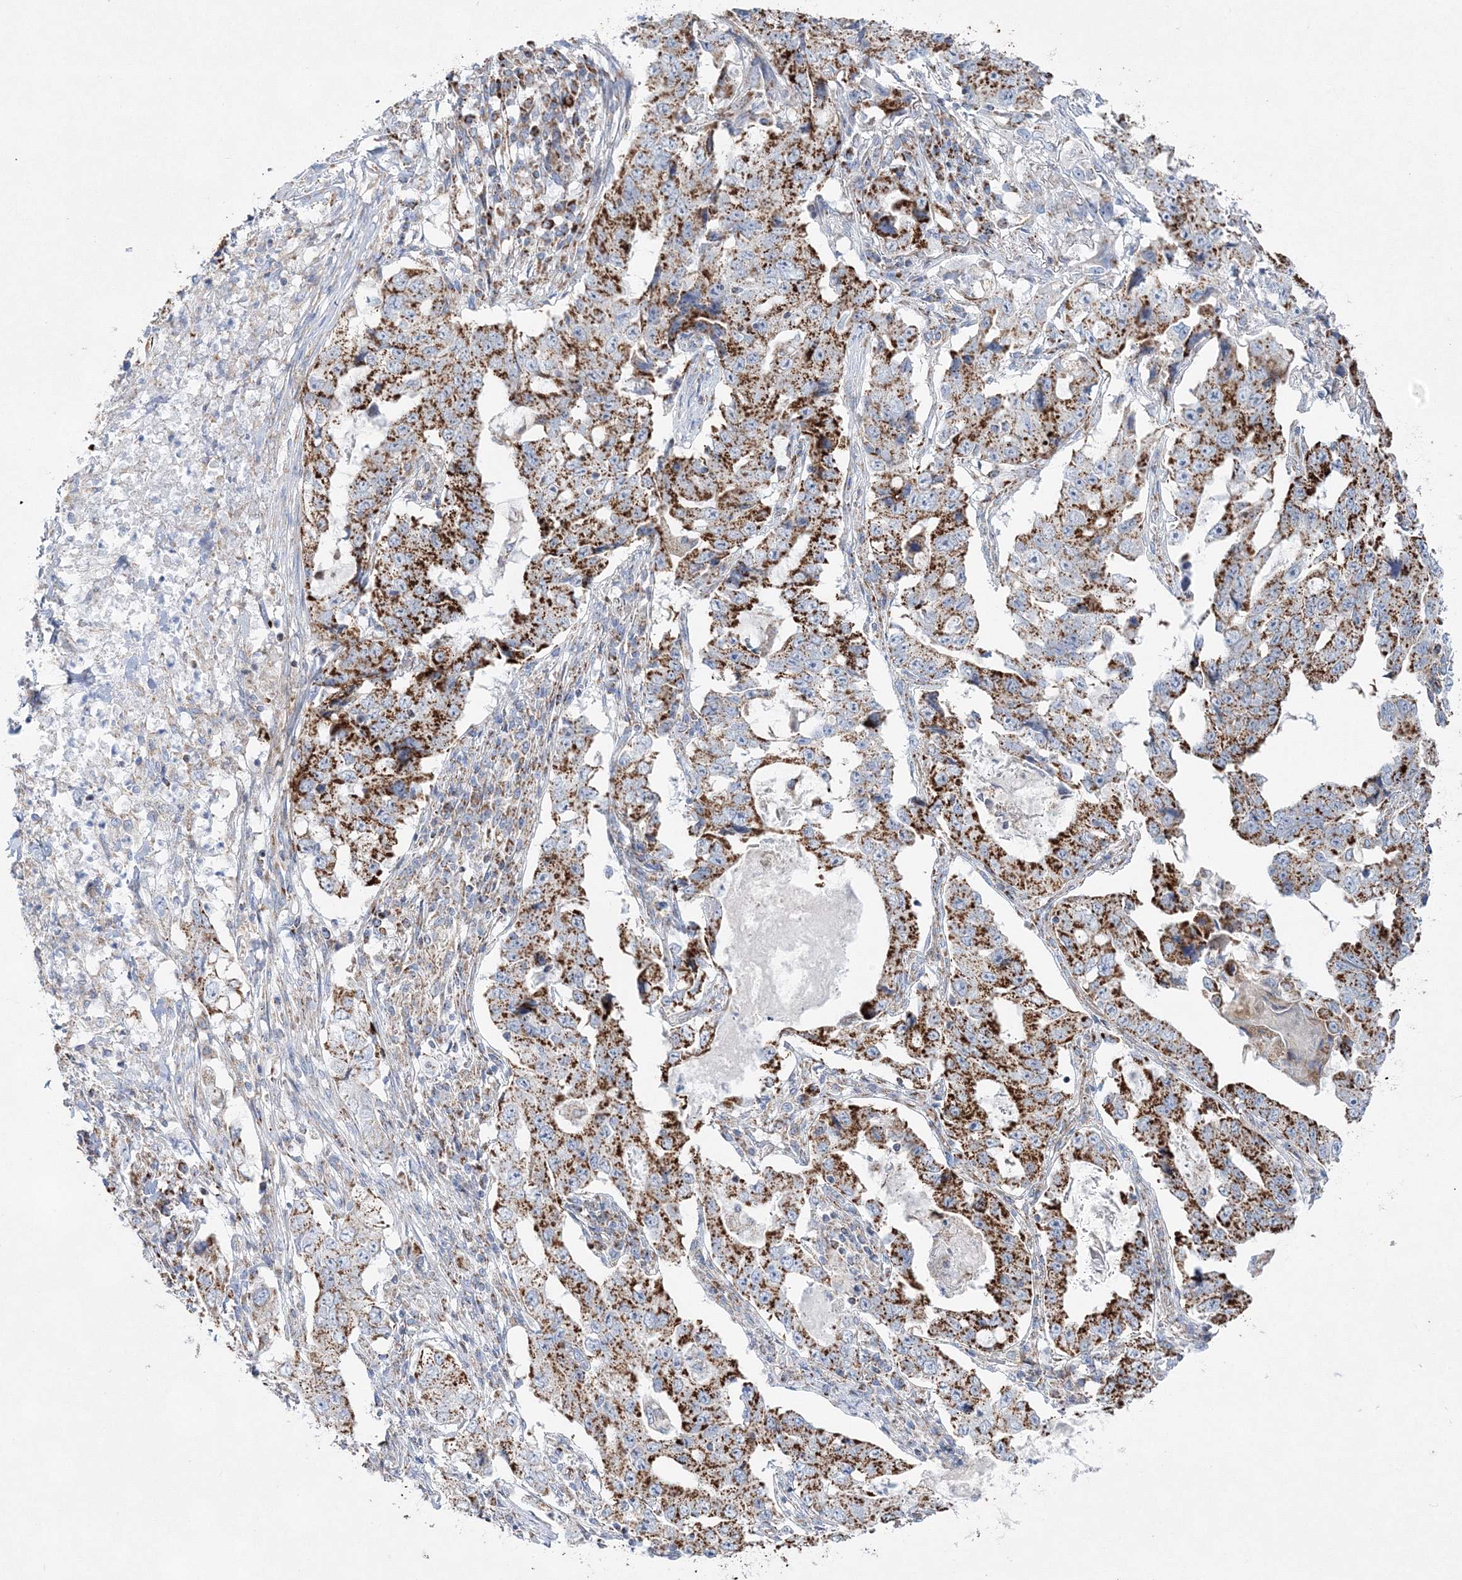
{"staining": {"intensity": "strong", "quantity": ">75%", "location": "cytoplasmic/membranous"}, "tissue": "lung cancer", "cell_type": "Tumor cells", "image_type": "cancer", "snomed": [{"axis": "morphology", "description": "Adenocarcinoma, NOS"}, {"axis": "topography", "description": "Lung"}], "caption": "Protein staining of lung adenocarcinoma tissue shows strong cytoplasmic/membranous positivity in approximately >75% of tumor cells.", "gene": "HIBCH", "patient": {"sex": "female", "age": 51}}